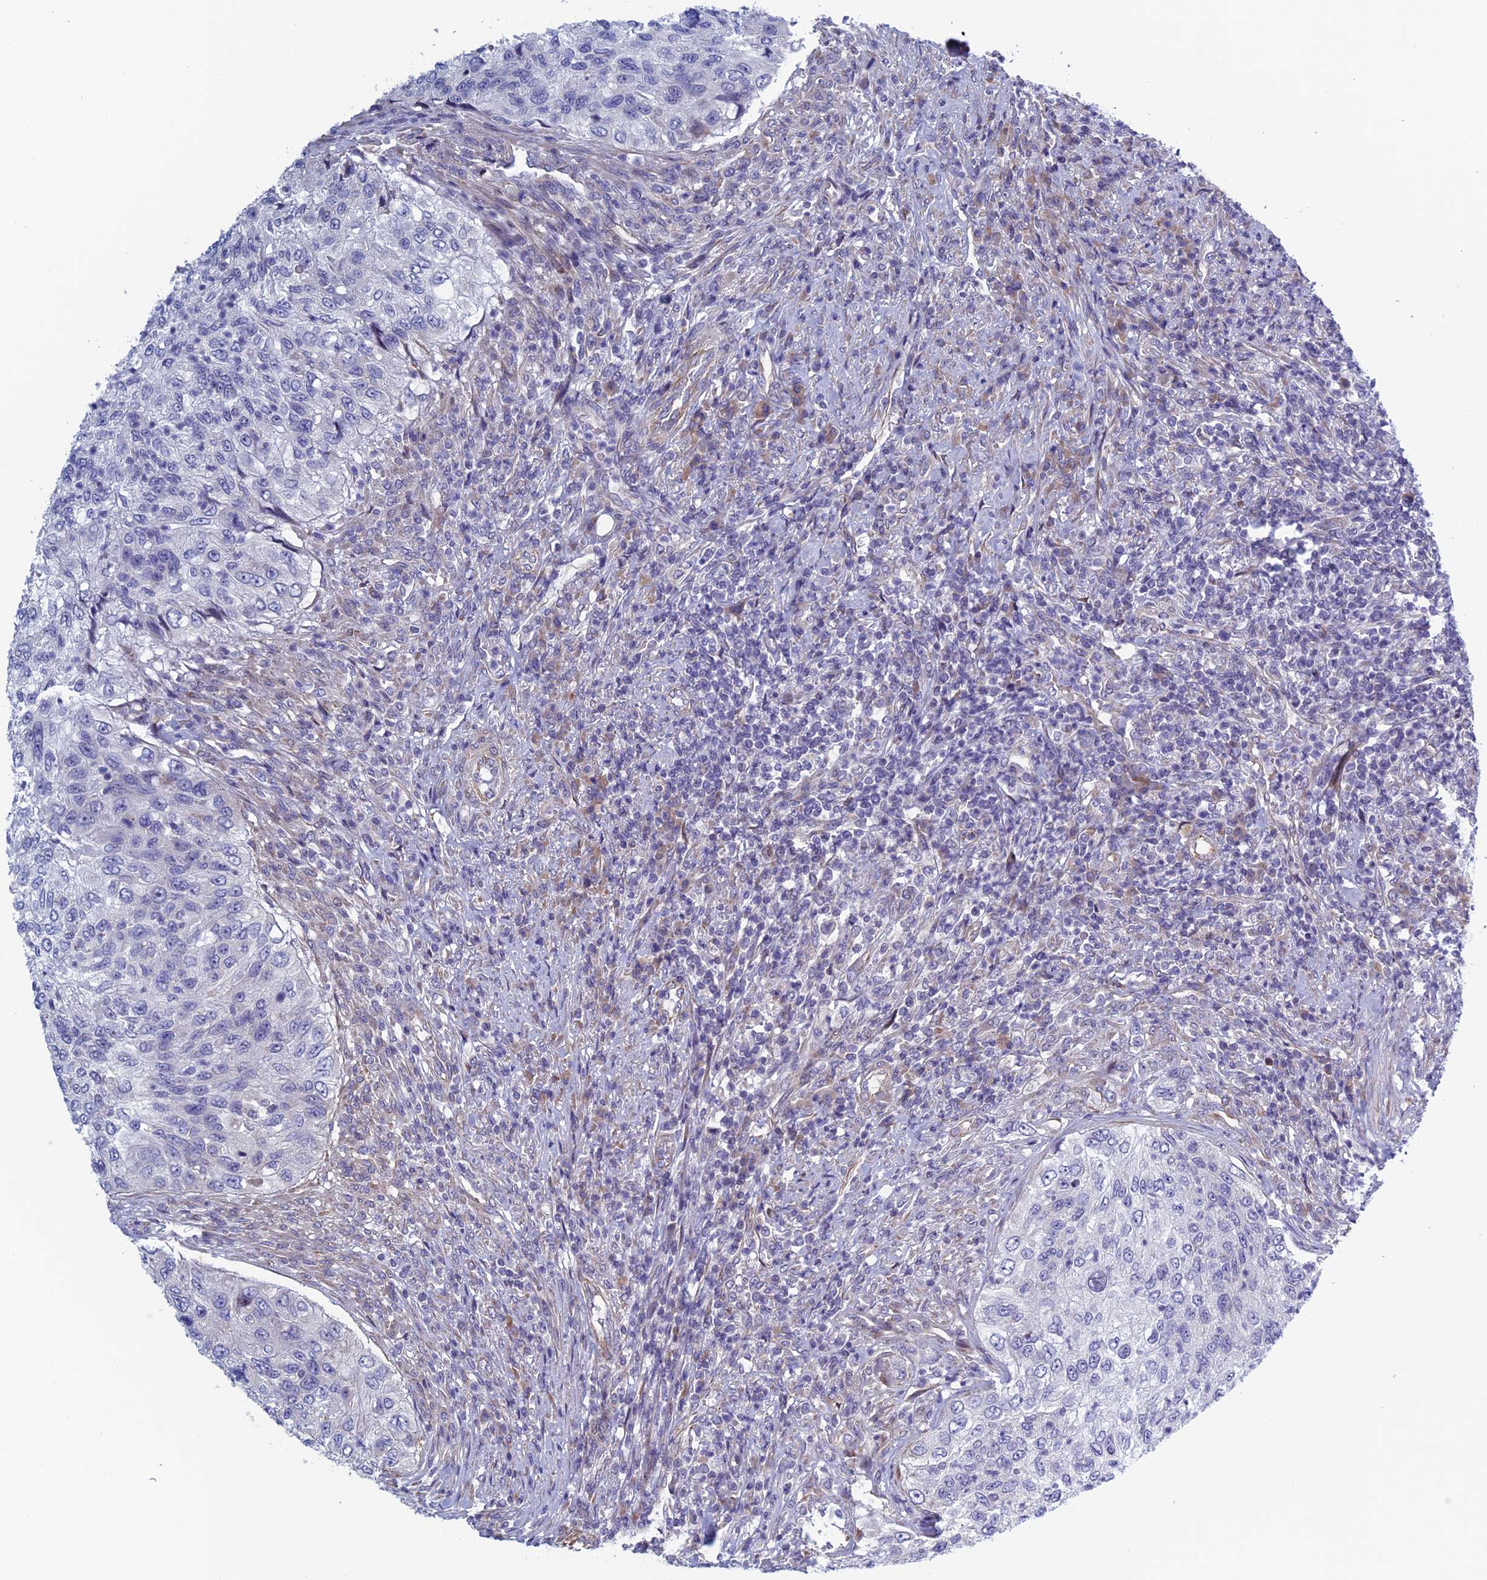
{"staining": {"intensity": "negative", "quantity": "none", "location": "none"}, "tissue": "urothelial cancer", "cell_type": "Tumor cells", "image_type": "cancer", "snomed": [{"axis": "morphology", "description": "Urothelial carcinoma, High grade"}, {"axis": "topography", "description": "Urinary bladder"}], "caption": "Immunohistochemistry (IHC) photomicrograph of human urothelial carcinoma (high-grade) stained for a protein (brown), which reveals no expression in tumor cells.", "gene": "BCL2L10", "patient": {"sex": "female", "age": 60}}